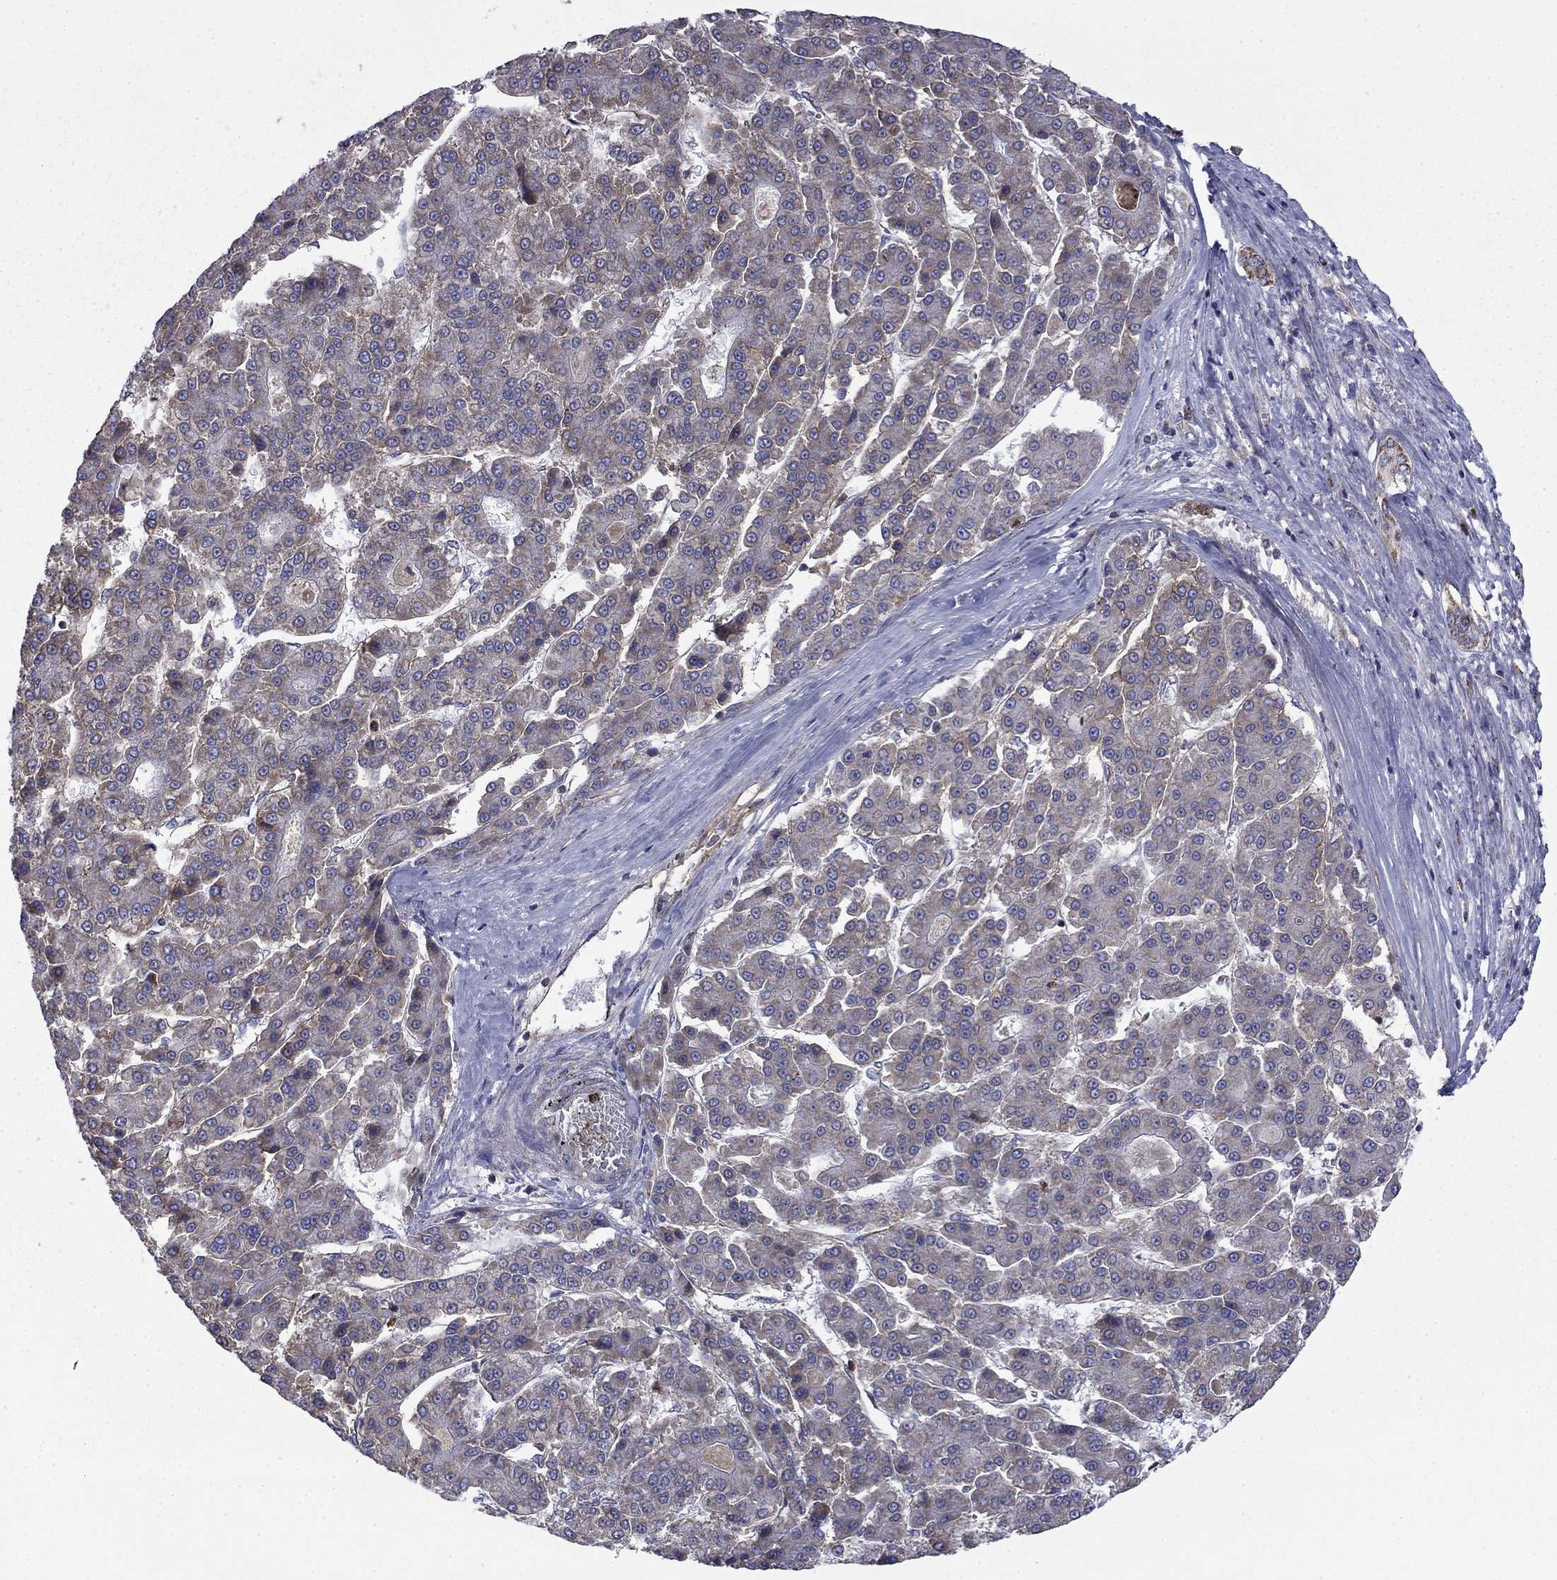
{"staining": {"intensity": "negative", "quantity": "none", "location": "none"}, "tissue": "liver cancer", "cell_type": "Tumor cells", "image_type": "cancer", "snomed": [{"axis": "morphology", "description": "Carcinoma, Hepatocellular, NOS"}, {"axis": "topography", "description": "Liver"}], "caption": "Immunohistochemistry (IHC) photomicrograph of human hepatocellular carcinoma (liver) stained for a protein (brown), which shows no positivity in tumor cells. Brightfield microscopy of immunohistochemistry (IHC) stained with DAB (3,3'-diaminobenzidine) (brown) and hematoxylin (blue), captured at high magnification.", "gene": "DOP1B", "patient": {"sex": "male", "age": 70}}